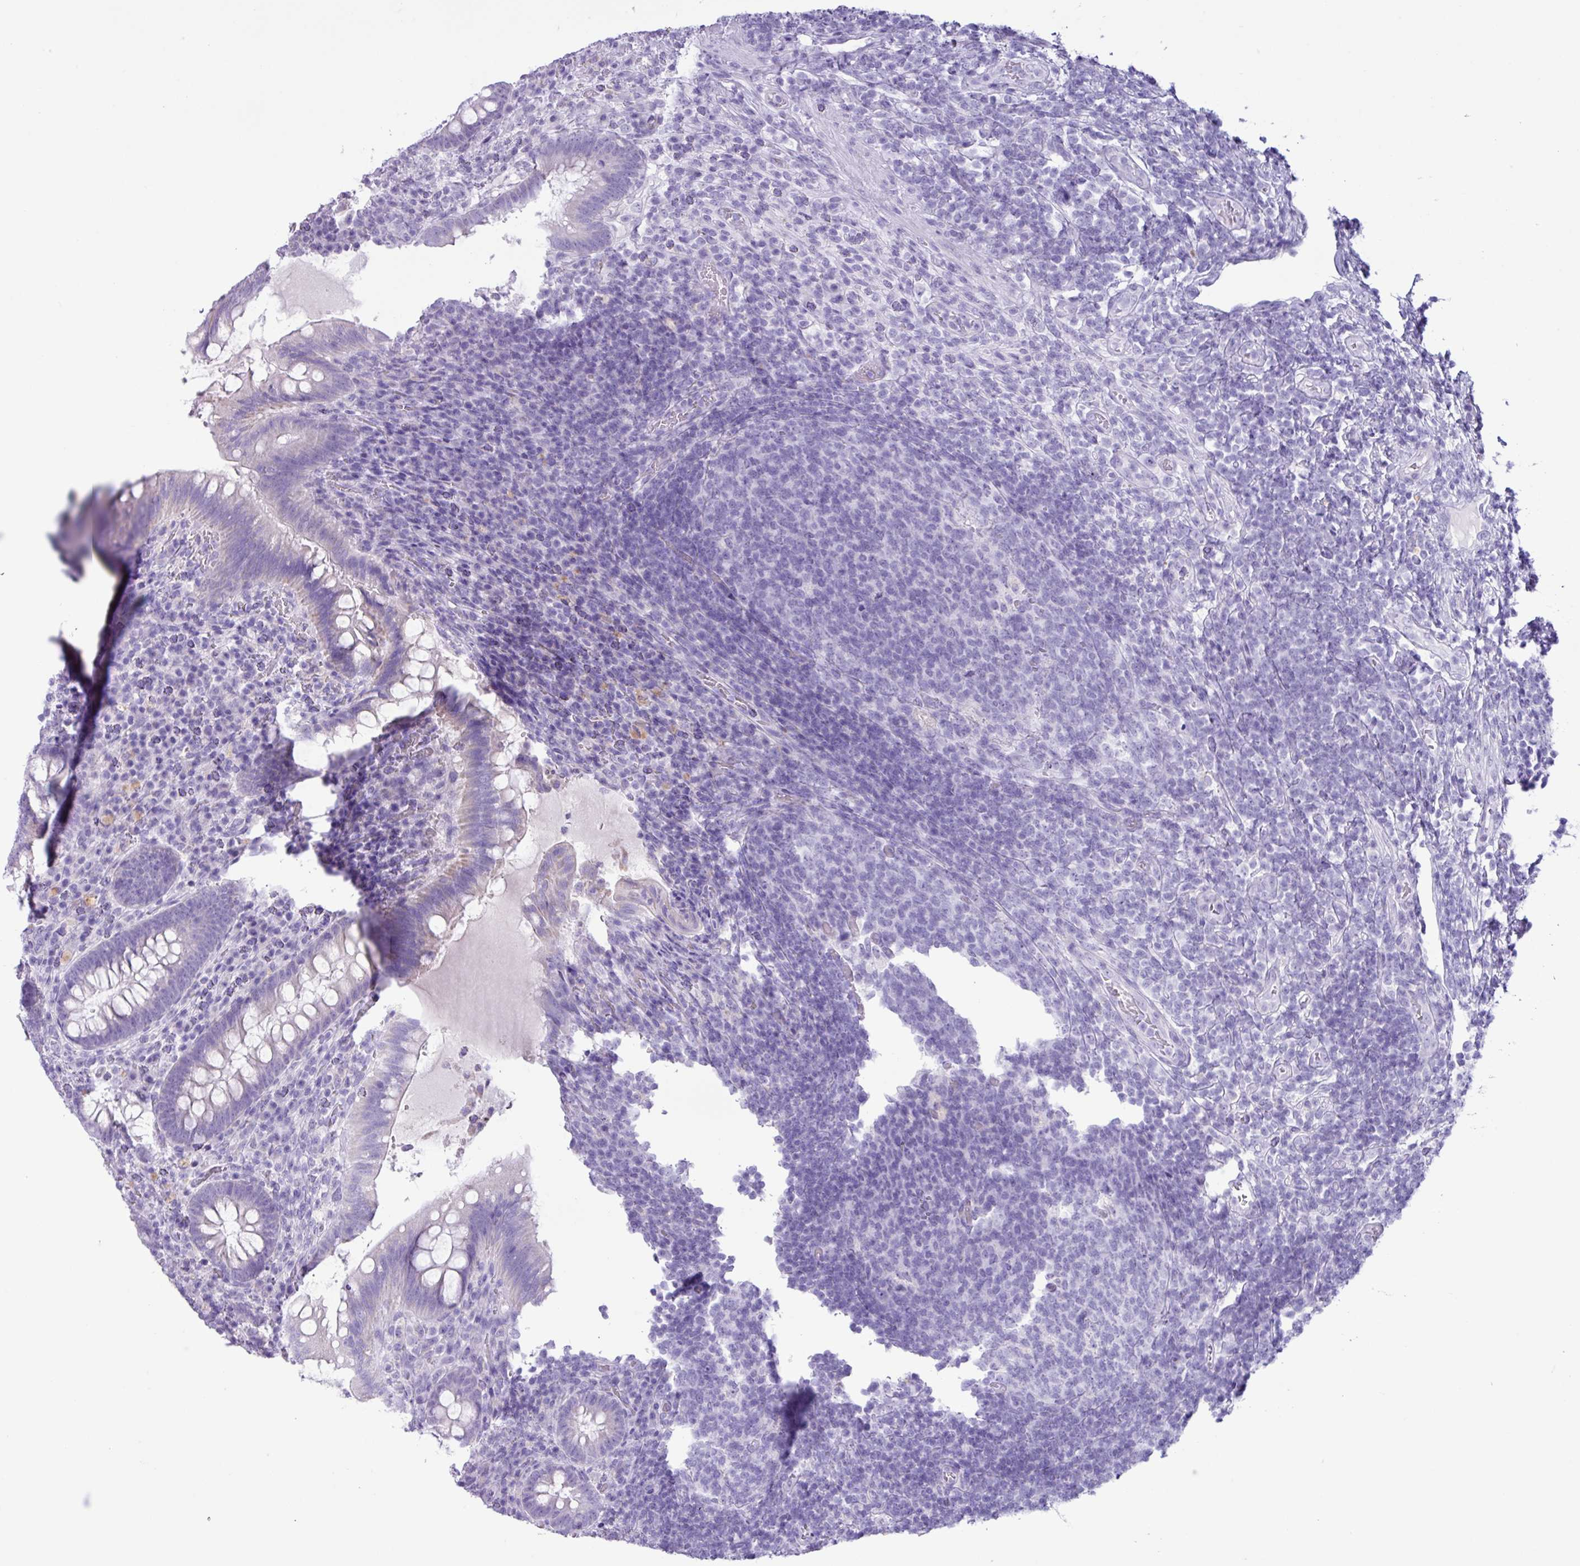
{"staining": {"intensity": "negative", "quantity": "none", "location": "none"}, "tissue": "appendix", "cell_type": "Glandular cells", "image_type": "normal", "snomed": [{"axis": "morphology", "description": "Normal tissue, NOS"}, {"axis": "topography", "description": "Appendix"}], "caption": "DAB (3,3'-diaminobenzidine) immunohistochemical staining of benign human appendix reveals no significant expression in glandular cells. (DAB immunohistochemistry, high magnification).", "gene": "AGO3", "patient": {"sex": "female", "age": 43}}